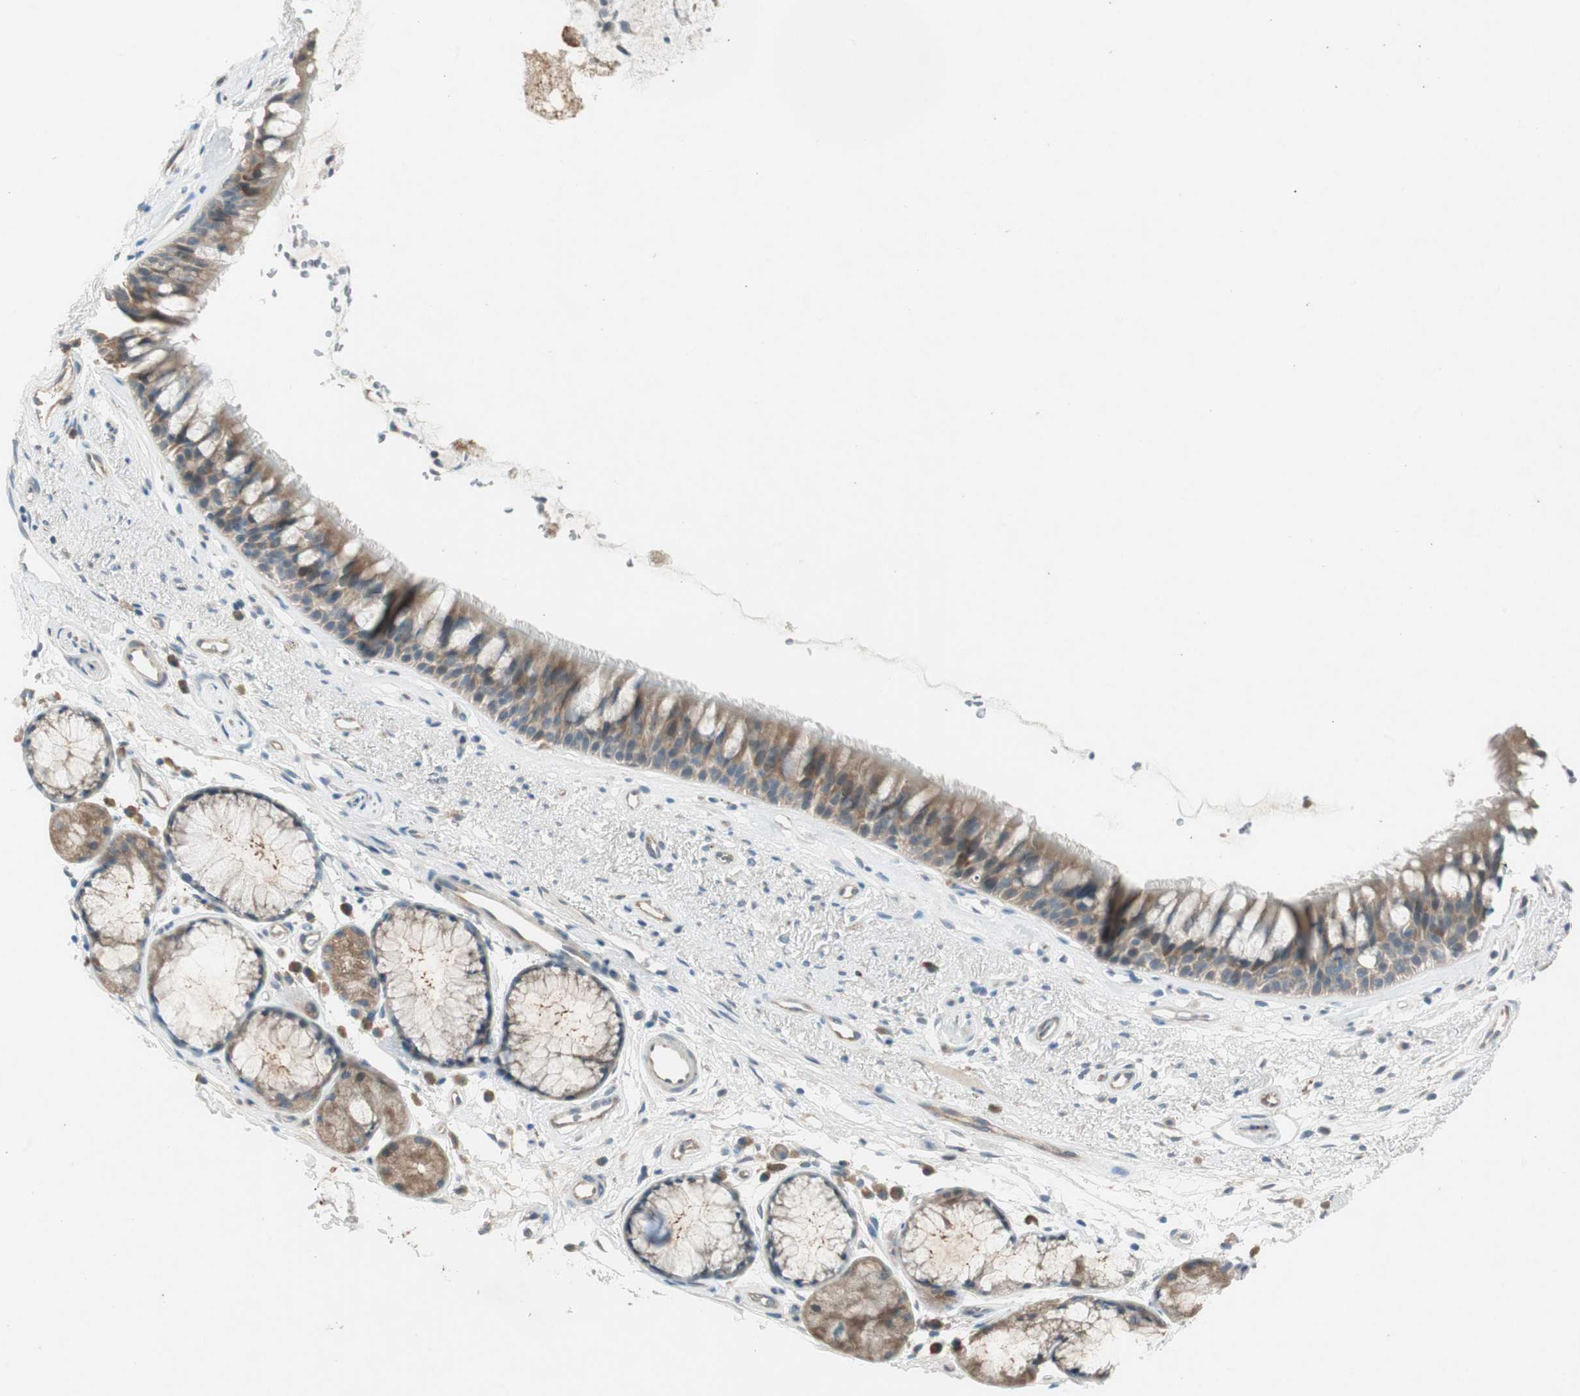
{"staining": {"intensity": "moderate", "quantity": ">75%", "location": "cytoplasmic/membranous"}, "tissue": "bronchus", "cell_type": "Respiratory epithelial cells", "image_type": "normal", "snomed": [{"axis": "morphology", "description": "Normal tissue, NOS"}, {"axis": "topography", "description": "Bronchus"}], "caption": "Protein analysis of normal bronchus reveals moderate cytoplasmic/membranous expression in approximately >75% of respiratory epithelial cells. The protein is shown in brown color, while the nuclei are stained blue.", "gene": "NCLN", "patient": {"sex": "female", "age": 54}}